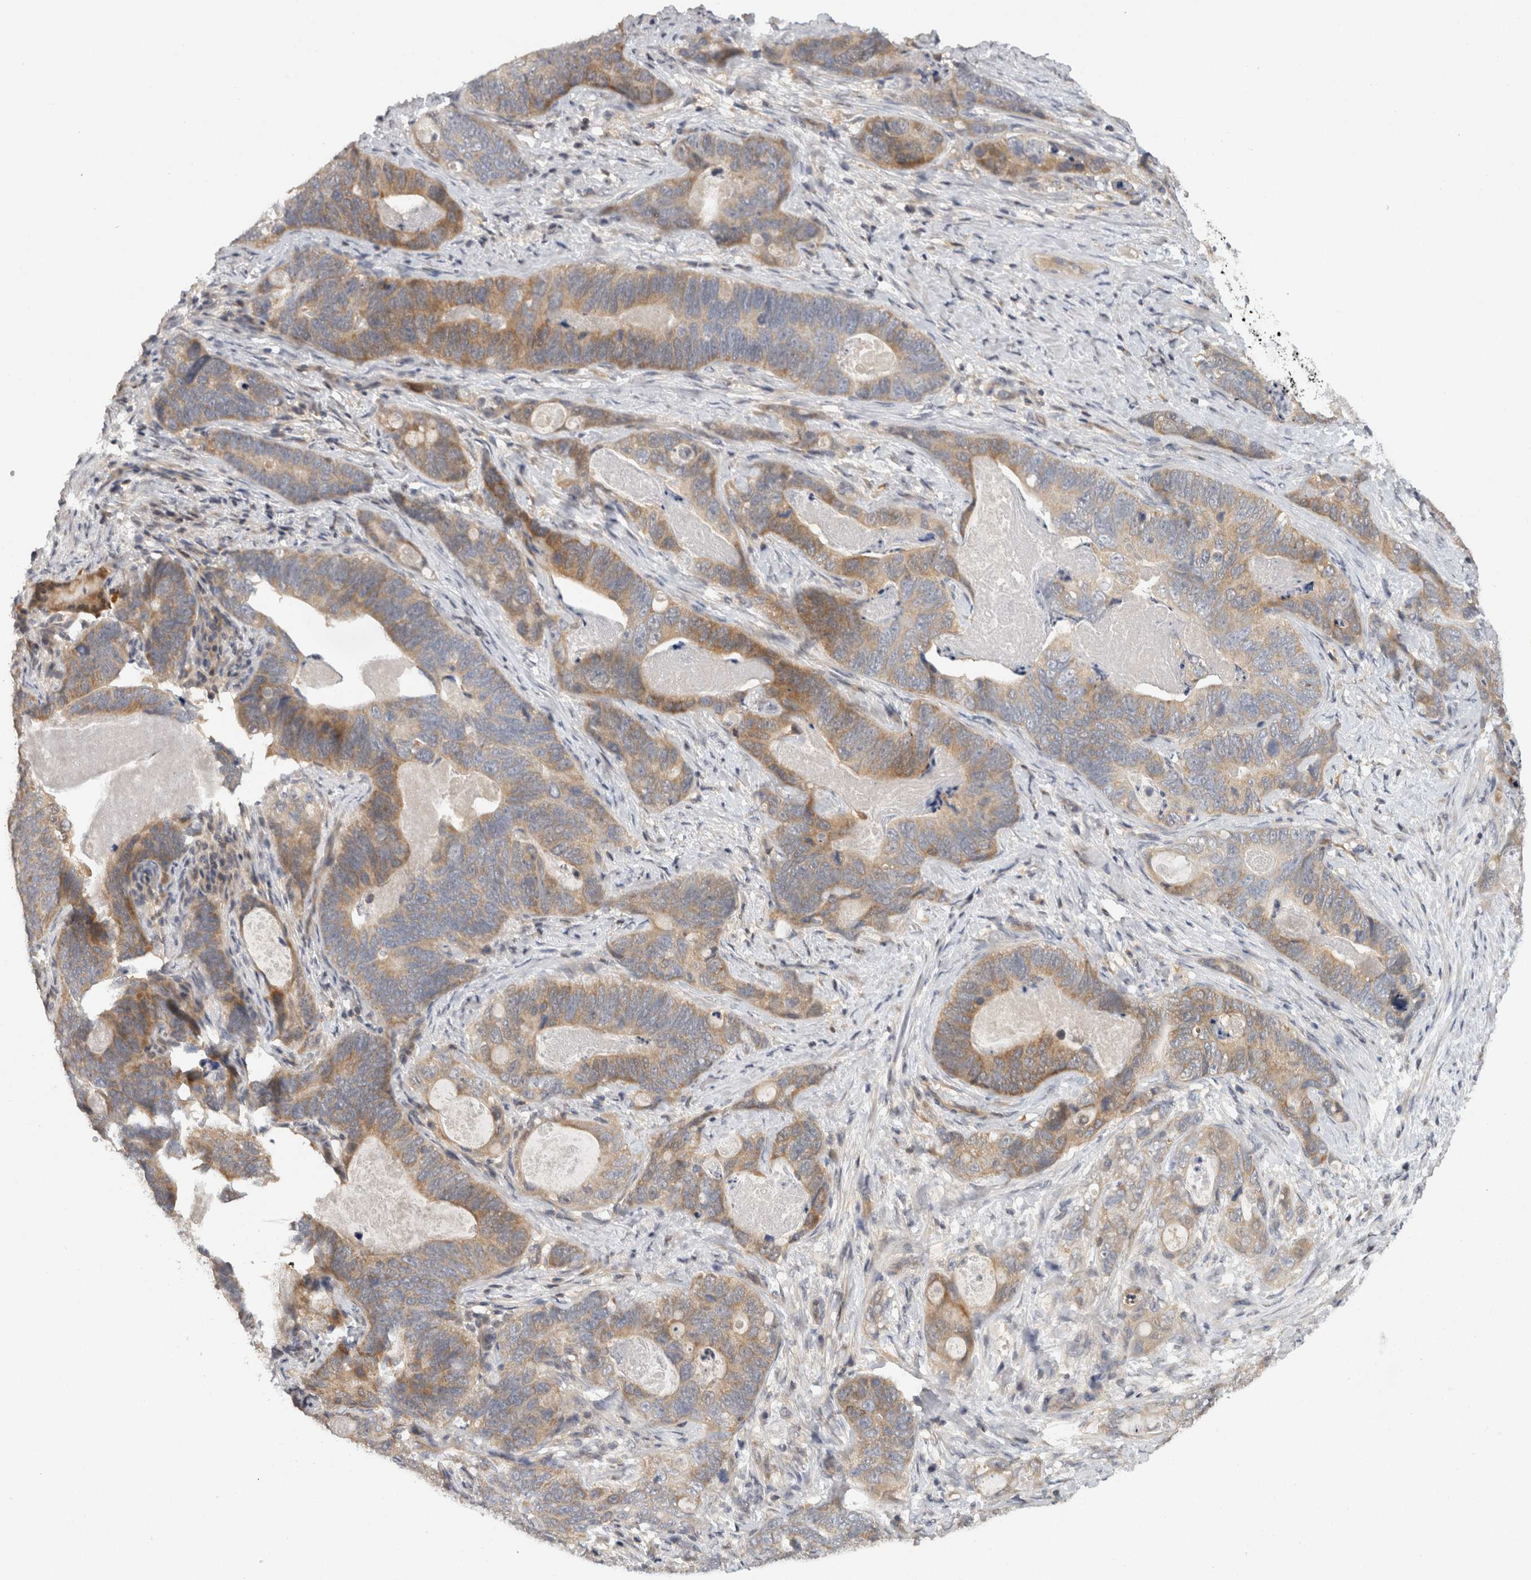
{"staining": {"intensity": "moderate", "quantity": ">75%", "location": "cytoplasmic/membranous"}, "tissue": "stomach cancer", "cell_type": "Tumor cells", "image_type": "cancer", "snomed": [{"axis": "morphology", "description": "Normal tissue, NOS"}, {"axis": "morphology", "description": "Adenocarcinoma, NOS"}, {"axis": "topography", "description": "Stomach"}], "caption": "Protein staining shows moderate cytoplasmic/membranous expression in about >75% of tumor cells in adenocarcinoma (stomach).", "gene": "ACAT2", "patient": {"sex": "female", "age": 89}}